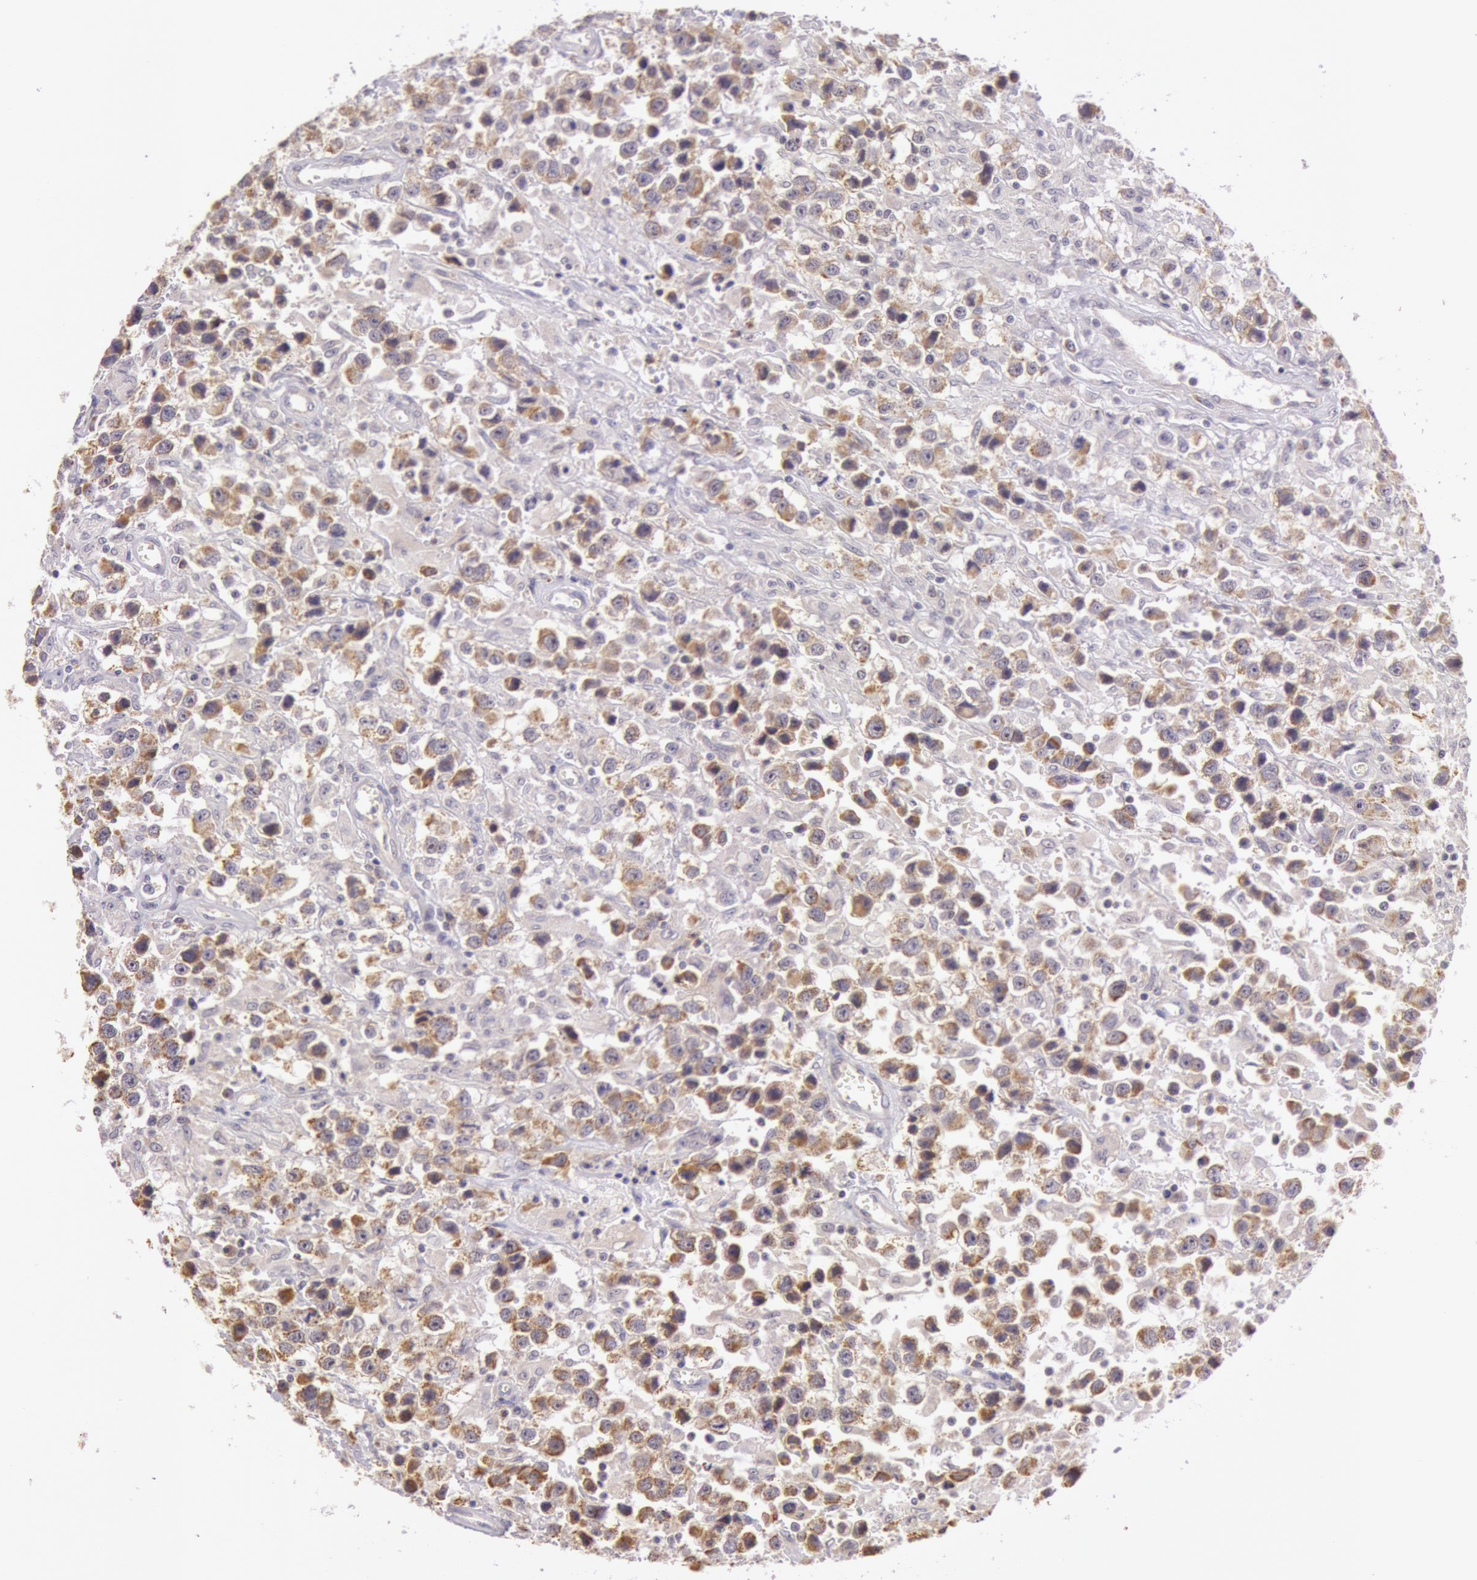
{"staining": {"intensity": "moderate", "quantity": ">75%", "location": "cytoplasmic/membranous"}, "tissue": "testis cancer", "cell_type": "Tumor cells", "image_type": "cancer", "snomed": [{"axis": "morphology", "description": "Seminoma, NOS"}, {"axis": "topography", "description": "Testis"}], "caption": "A photomicrograph of human seminoma (testis) stained for a protein demonstrates moderate cytoplasmic/membranous brown staining in tumor cells. (DAB IHC, brown staining for protein, blue staining for nuclei).", "gene": "CDK16", "patient": {"sex": "male", "age": 43}}